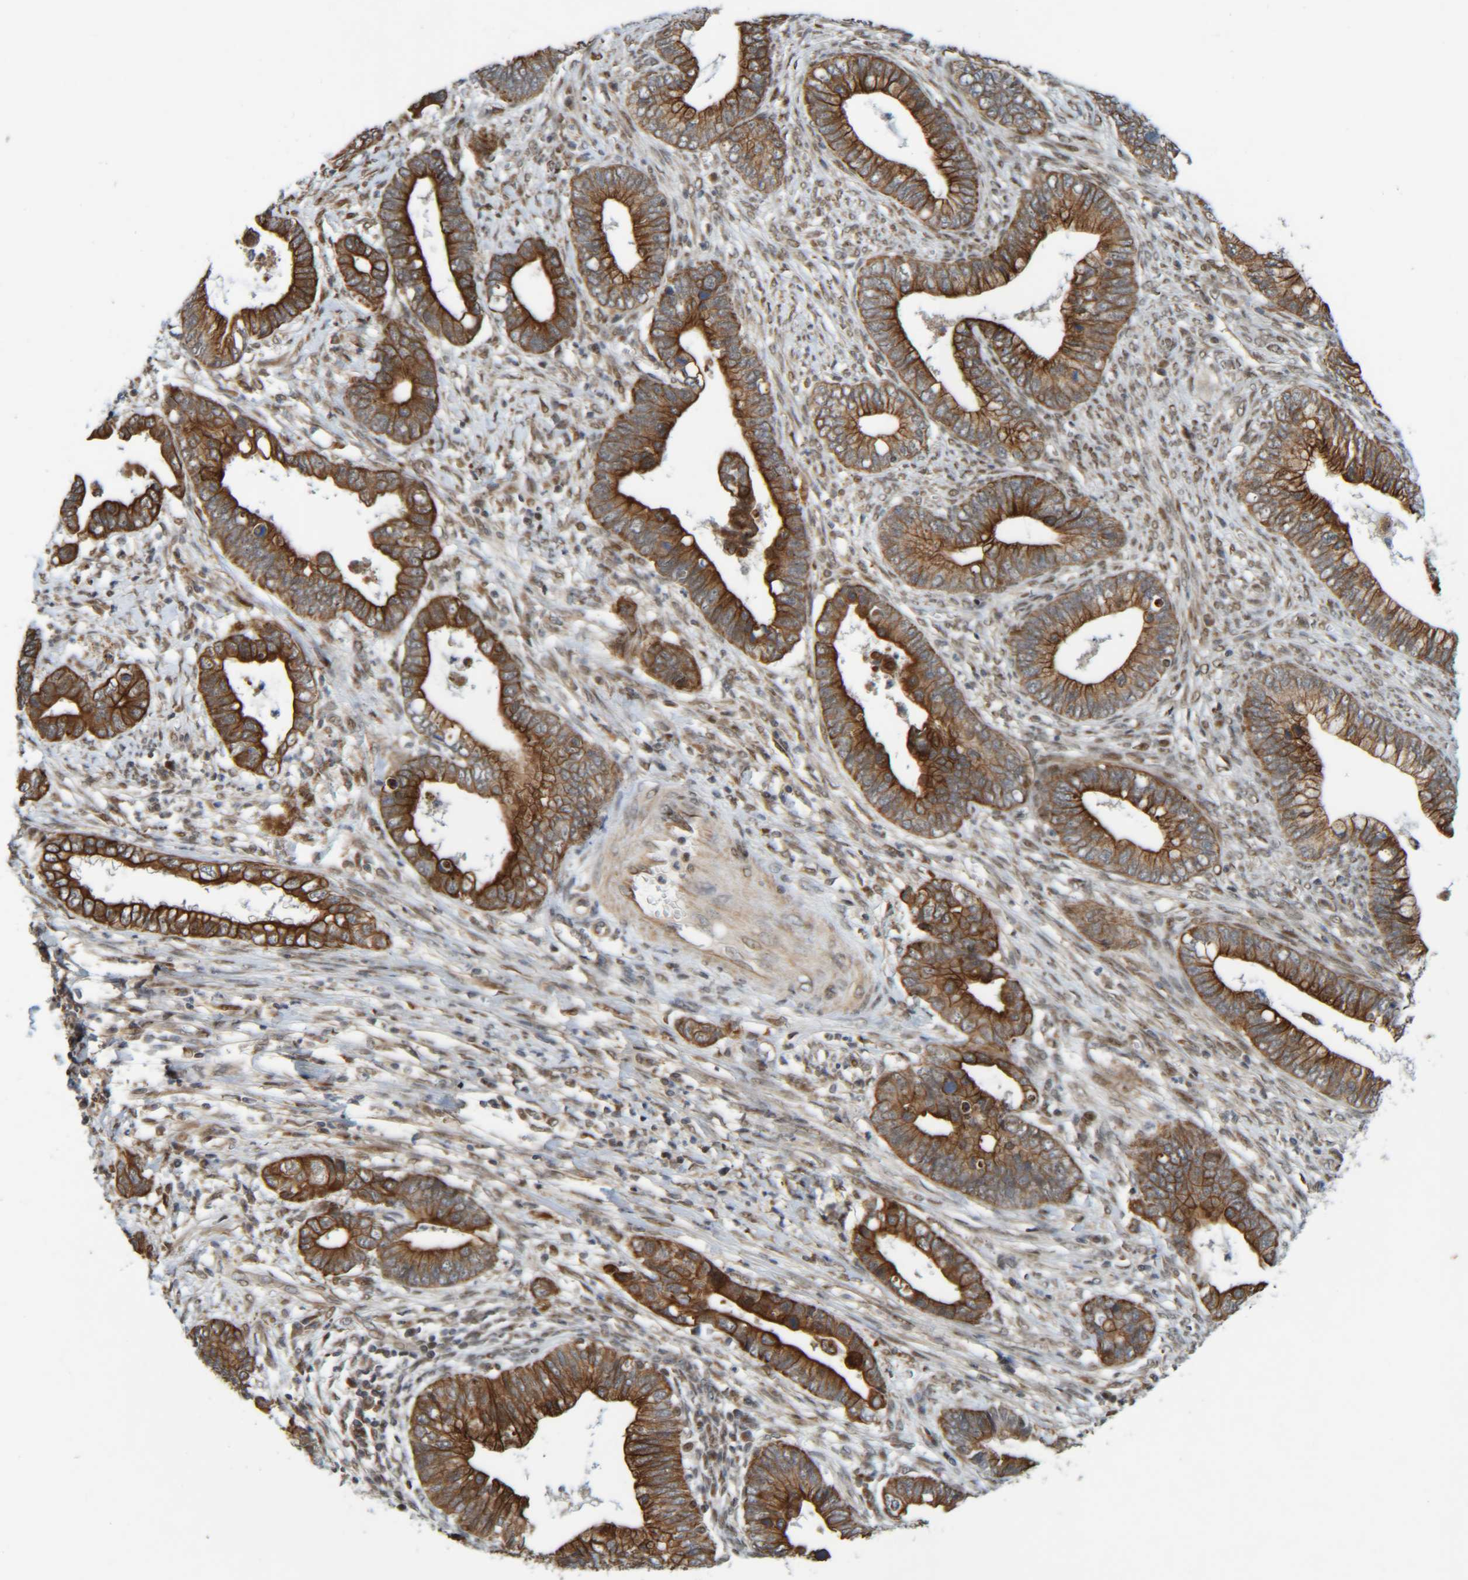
{"staining": {"intensity": "strong", "quantity": ">75%", "location": "cytoplasmic/membranous"}, "tissue": "cervical cancer", "cell_type": "Tumor cells", "image_type": "cancer", "snomed": [{"axis": "morphology", "description": "Adenocarcinoma, NOS"}, {"axis": "topography", "description": "Cervix"}], "caption": "DAB immunohistochemical staining of cervical adenocarcinoma exhibits strong cytoplasmic/membranous protein staining in about >75% of tumor cells. (DAB IHC with brightfield microscopy, high magnification).", "gene": "CCDC57", "patient": {"sex": "female", "age": 44}}